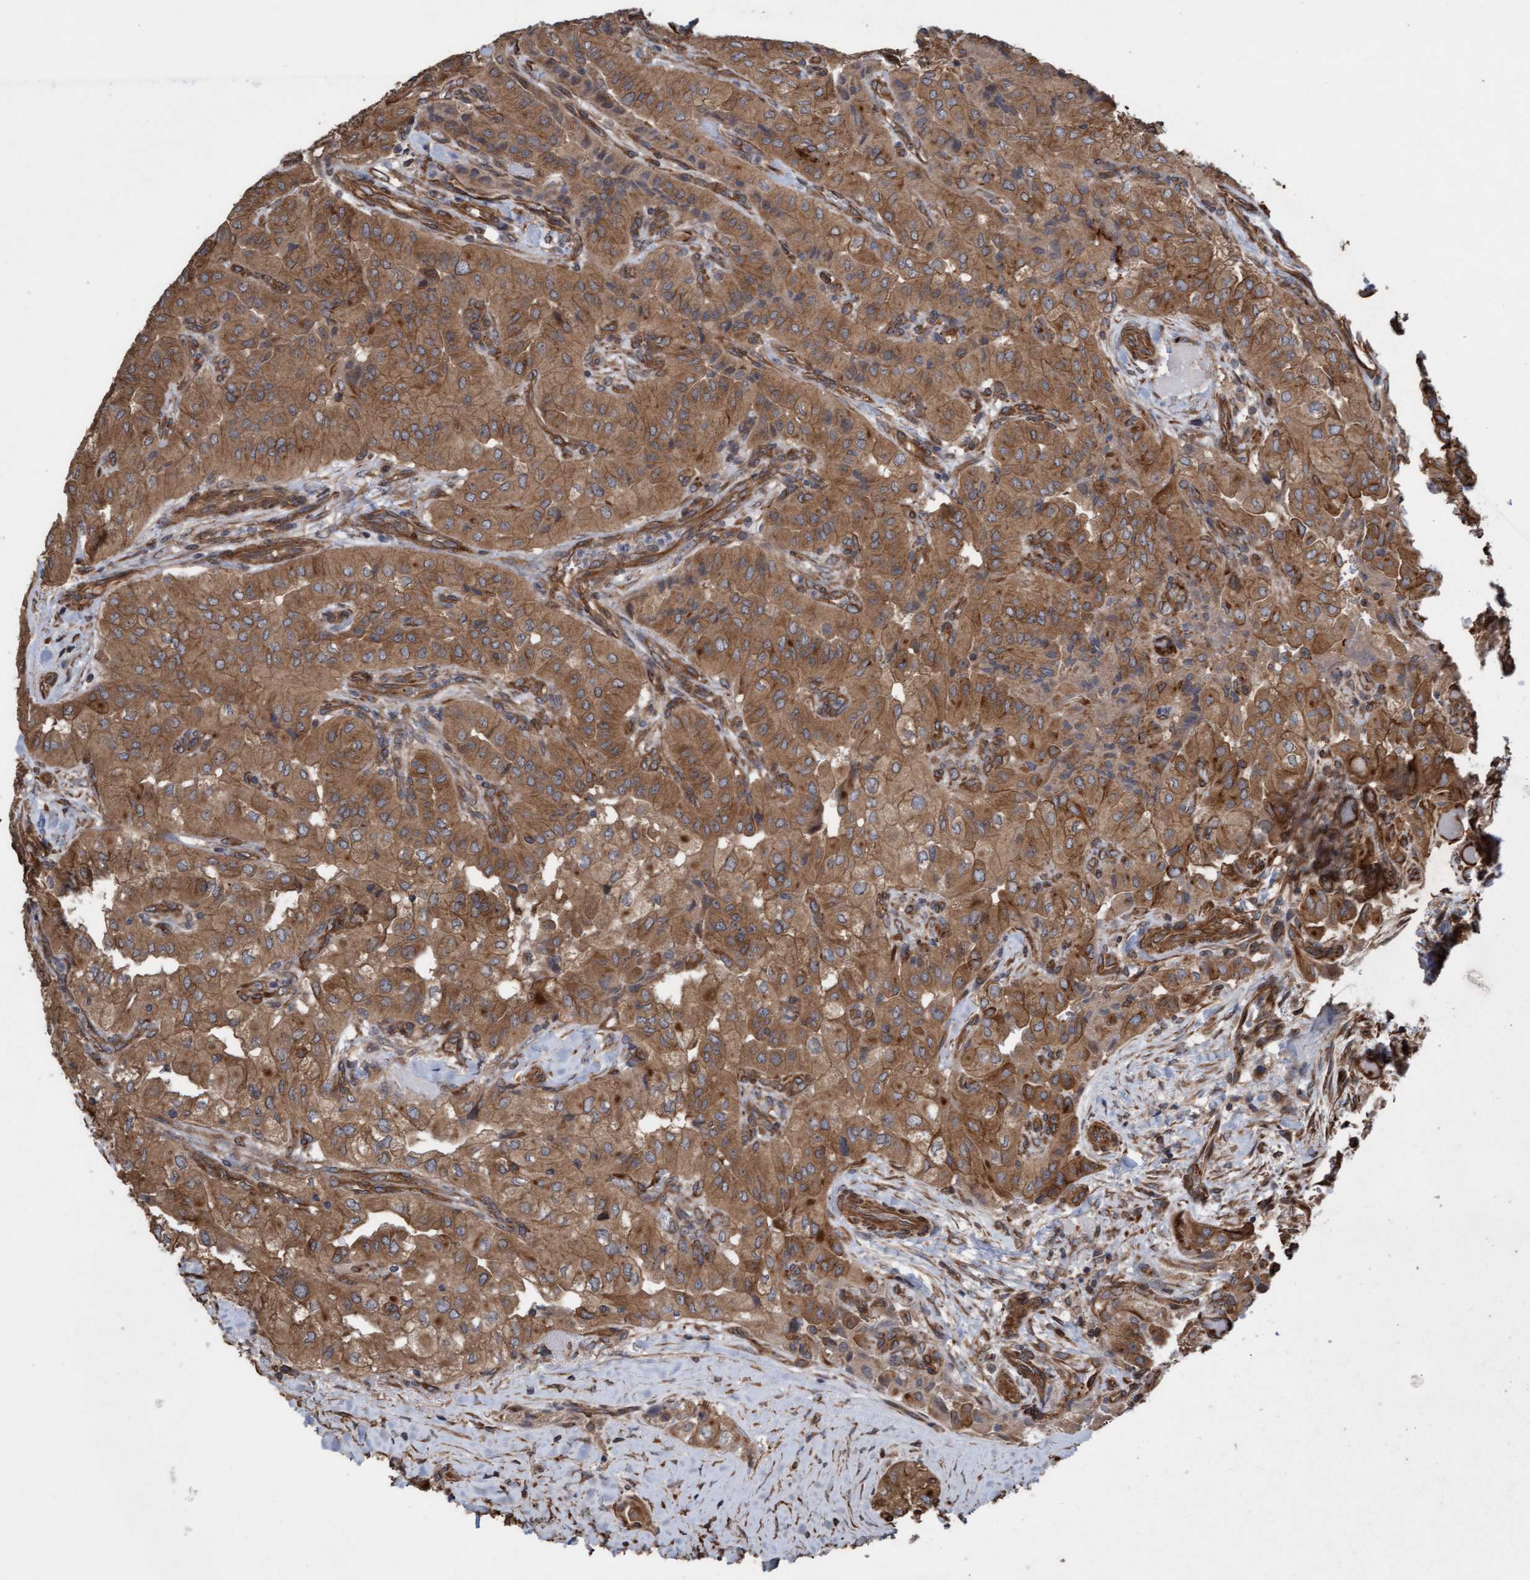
{"staining": {"intensity": "moderate", "quantity": ">75%", "location": "cytoplasmic/membranous"}, "tissue": "thyroid cancer", "cell_type": "Tumor cells", "image_type": "cancer", "snomed": [{"axis": "morphology", "description": "Papillary adenocarcinoma, NOS"}, {"axis": "topography", "description": "Thyroid gland"}], "caption": "This is a micrograph of IHC staining of papillary adenocarcinoma (thyroid), which shows moderate expression in the cytoplasmic/membranous of tumor cells.", "gene": "CDC42EP4", "patient": {"sex": "female", "age": 59}}